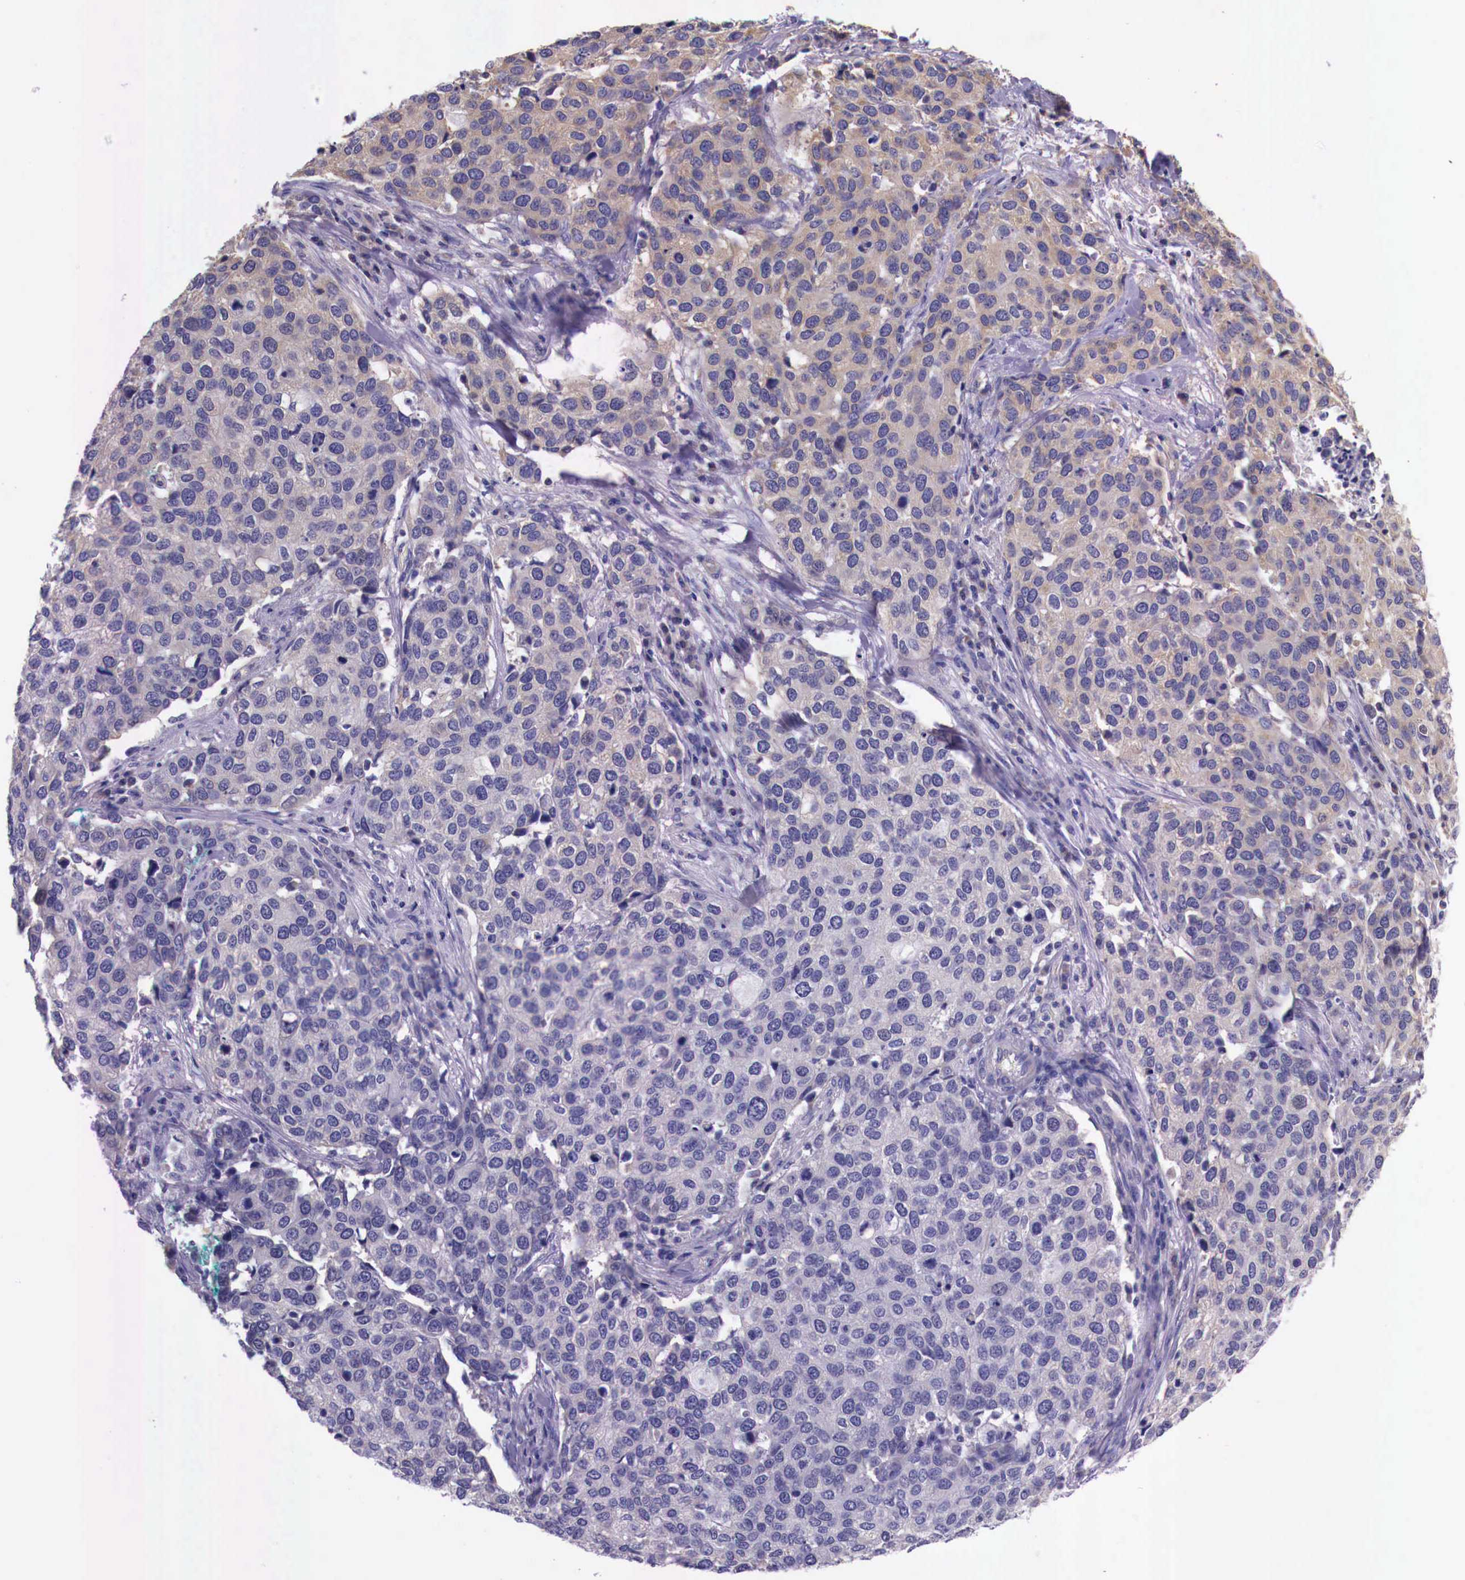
{"staining": {"intensity": "weak", "quantity": "25%-75%", "location": "cytoplasmic/membranous"}, "tissue": "cervical cancer", "cell_type": "Tumor cells", "image_type": "cancer", "snomed": [{"axis": "morphology", "description": "Squamous cell carcinoma, NOS"}, {"axis": "topography", "description": "Cervix"}], "caption": "Immunohistochemistry (IHC) image of human cervical cancer (squamous cell carcinoma) stained for a protein (brown), which exhibits low levels of weak cytoplasmic/membranous positivity in about 25%-75% of tumor cells.", "gene": "GRIPAP1", "patient": {"sex": "female", "age": 54}}